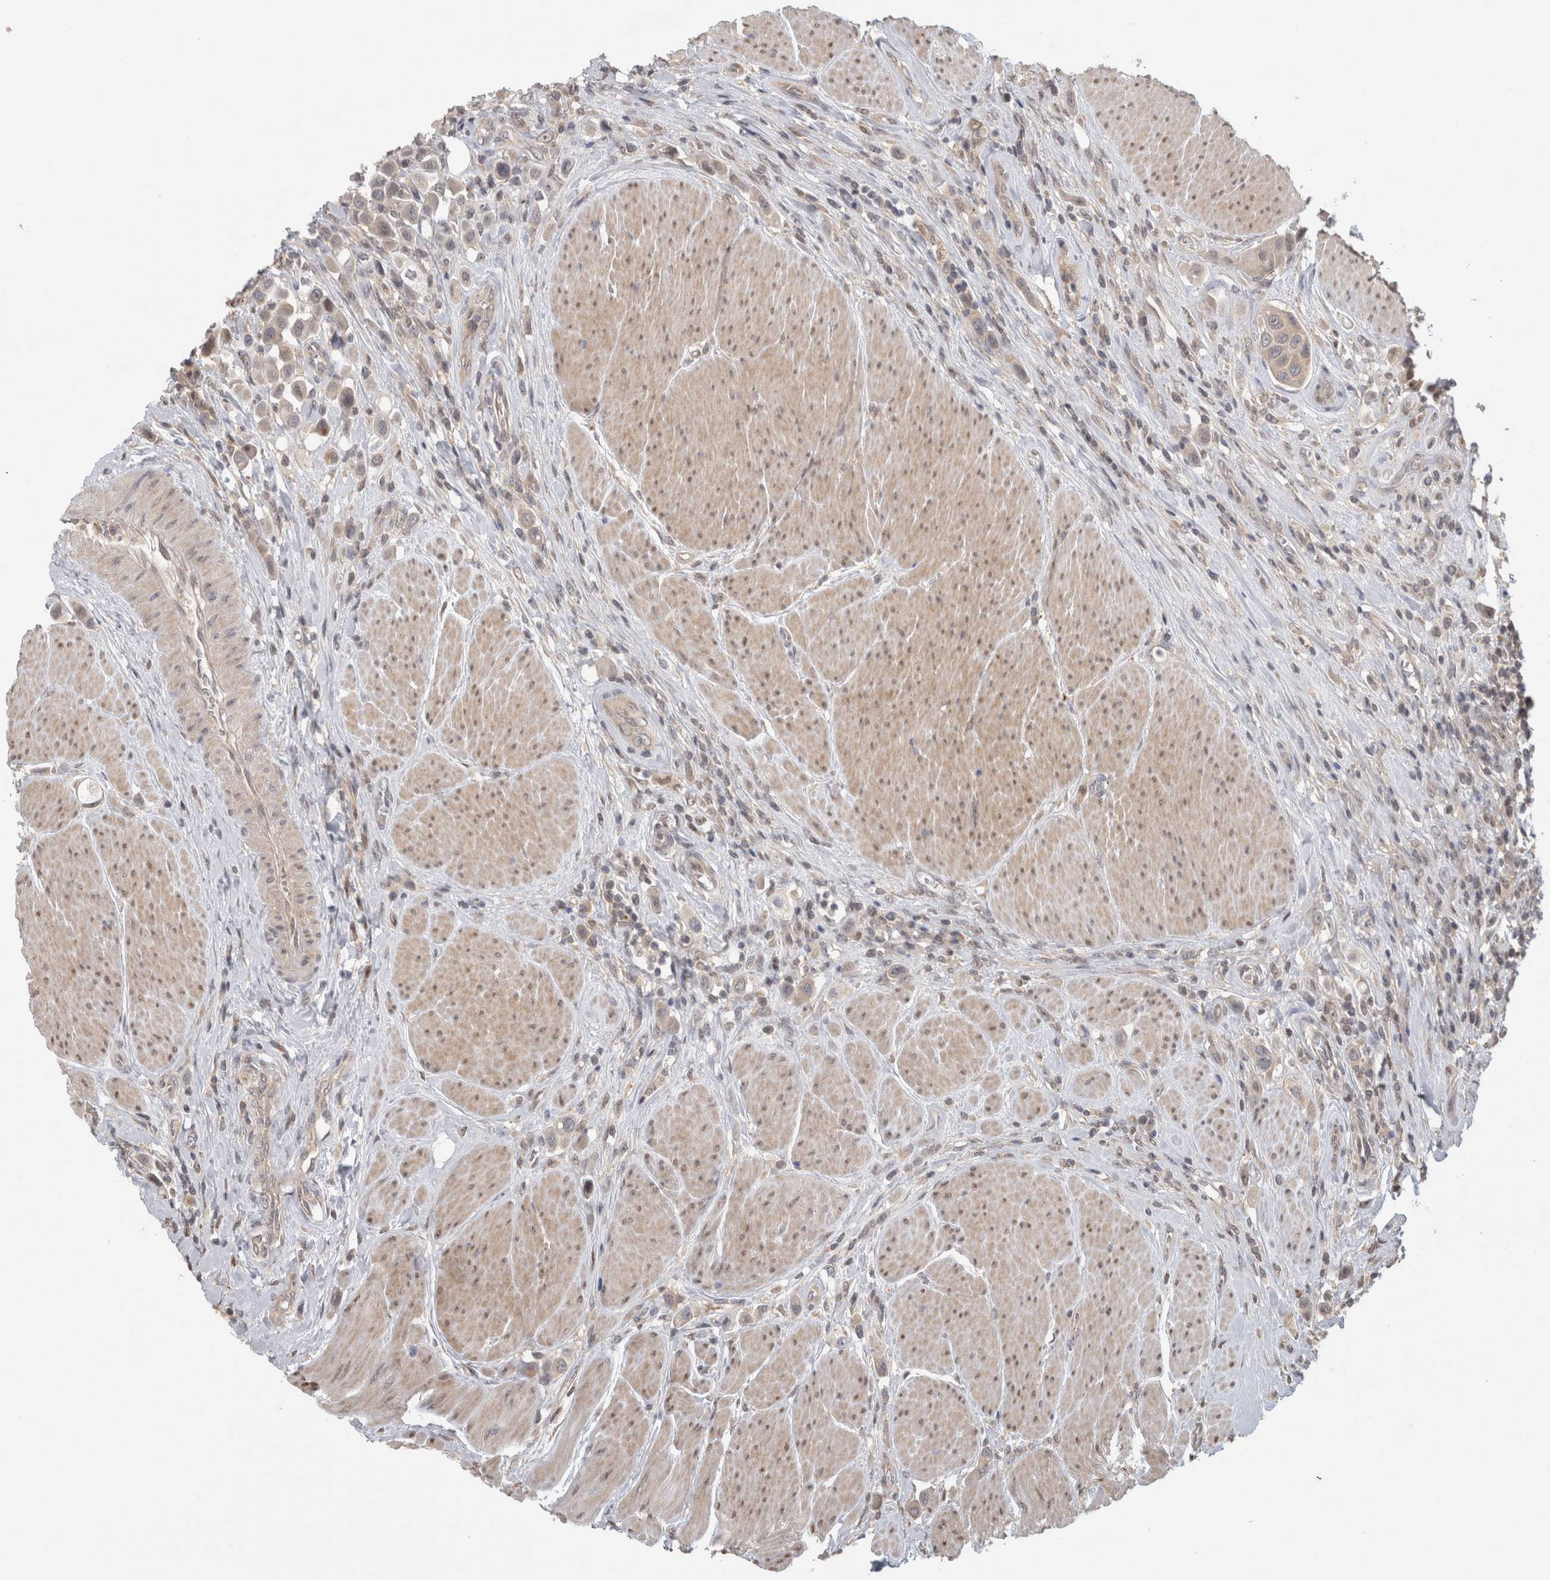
{"staining": {"intensity": "weak", "quantity": "25%-75%", "location": "cytoplasmic/membranous"}, "tissue": "urothelial cancer", "cell_type": "Tumor cells", "image_type": "cancer", "snomed": [{"axis": "morphology", "description": "Urothelial carcinoma, High grade"}, {"axis": "topography", "description": "Urinary bladder"}], "caption": "A low amount of weak cytoplasmic/membranous staining is present in approximately 25%-75% of tumor cells in urothelial cancer tissue.", "gene": "PIGP", "patient": {"sex": "male", "age": 50}}